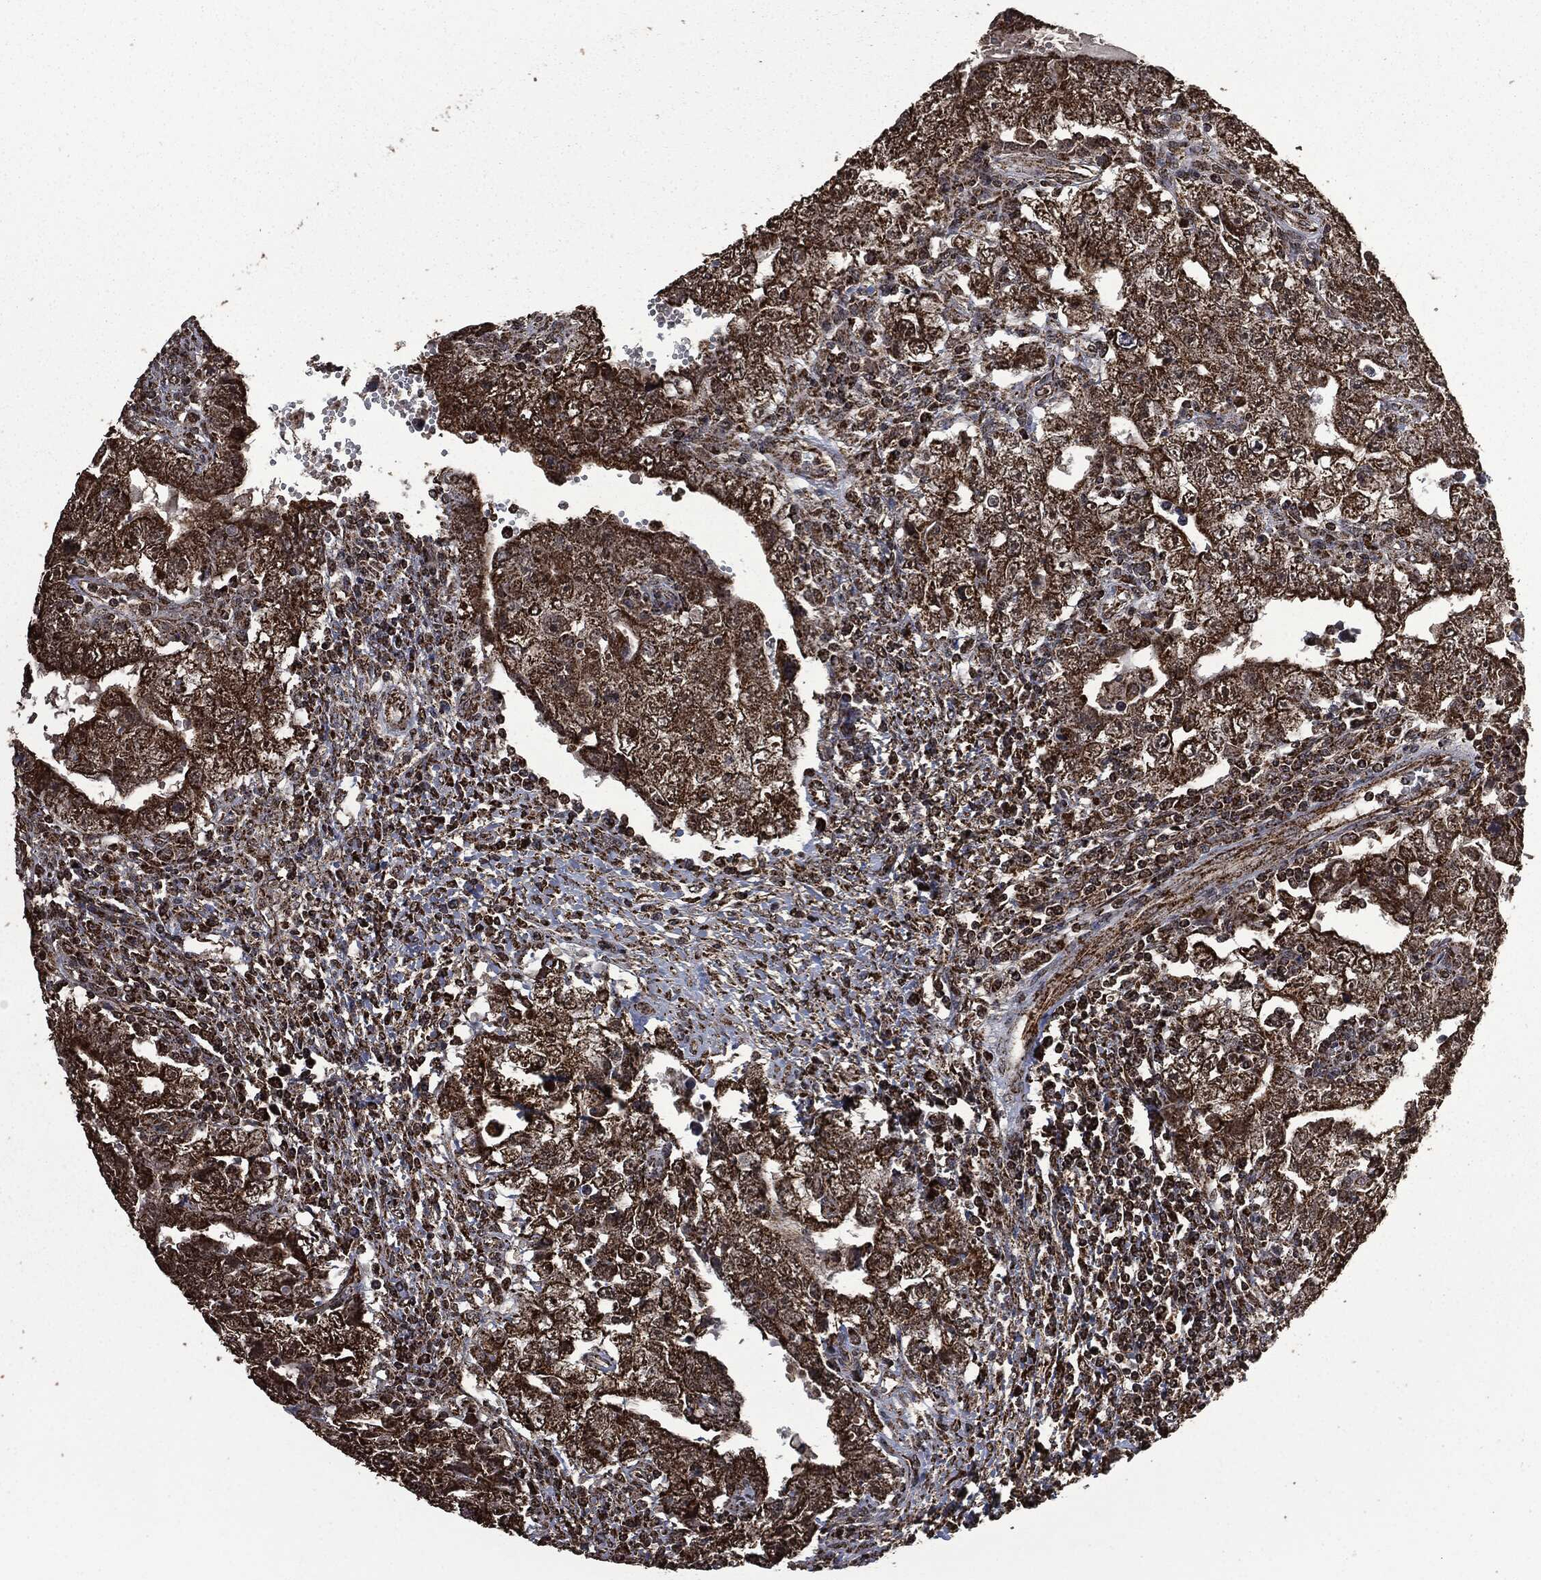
{"staining": {"intensity": "strong", "quantity": ">75%", "location": "cytoplasmic/membranous"}, "tissue": "testis cancer", "cell_type": "Tumor cells", "image_type": "cancer", "snomed": [{"axis": "morphology", "description": "Carcinoma, Embryonal, NOS"}, {"axis": "topography", "description": "Testis"}], "caption": "Human testis cancer stained with a protein marker displays strong staining in tumor cells.", "gene": "LIG3", "patient": {"sex": "male", "age": 26}}